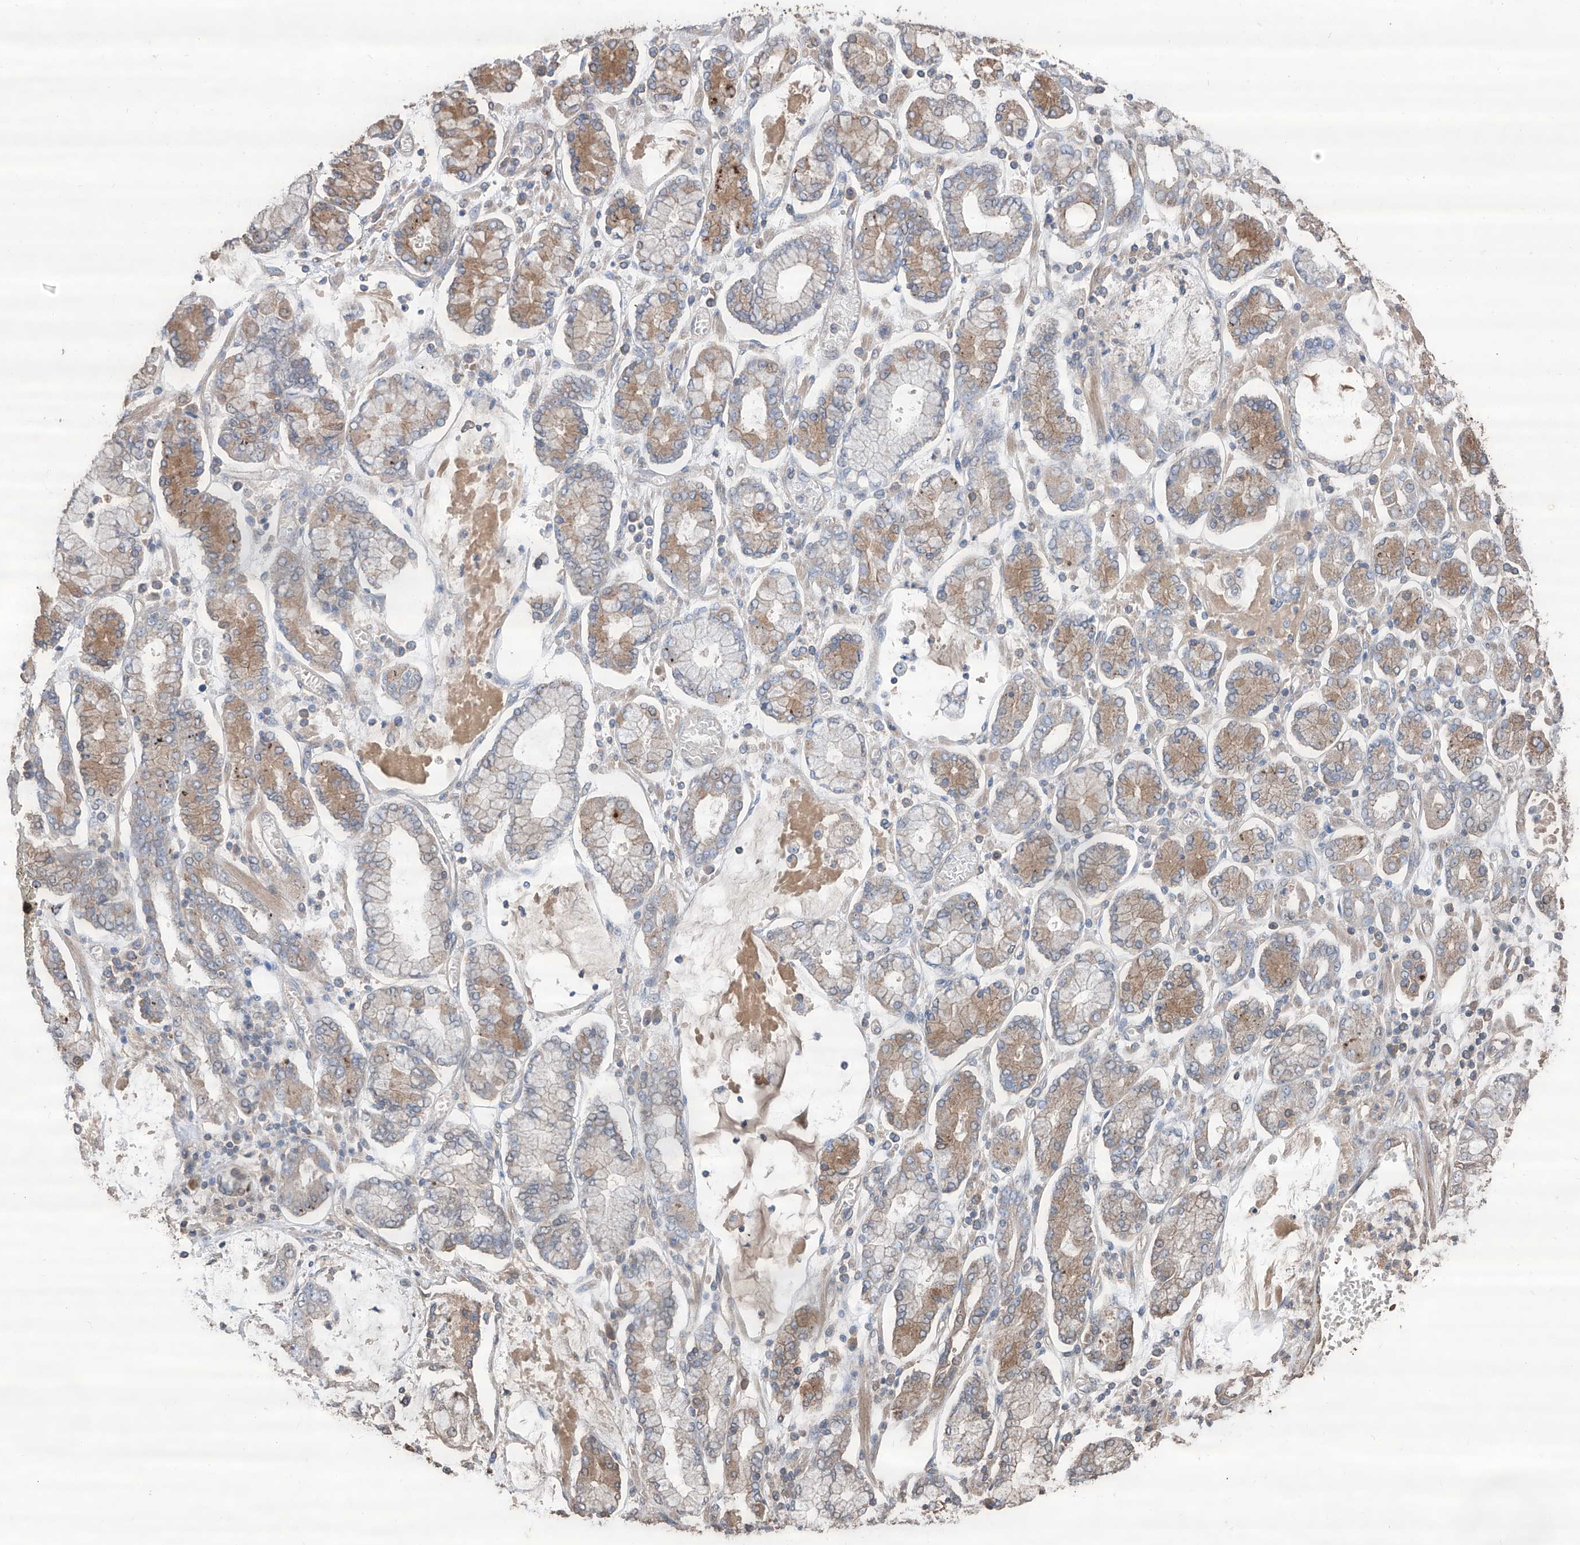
{"staining": {"intensity": "weak", "quantity": "<25%", "location": "cytoplasmic/membranous"}, "tissue": "stomach cancer", "cell_type": "Tumor cells", "image_type": "cancer", "snomed": [{"axis": "morphology", "description": "Adenocarcinoma, NOS"}, {"axis": "topography", "description": "Stomach"}], "caption": "Immunohistochemistry (IHC) of human stomach cancer (adenocarcinoma) reveals no positivity in tumor cells.", "gene": "EDN1", "patient": {"sex": "male", "age": 76}}